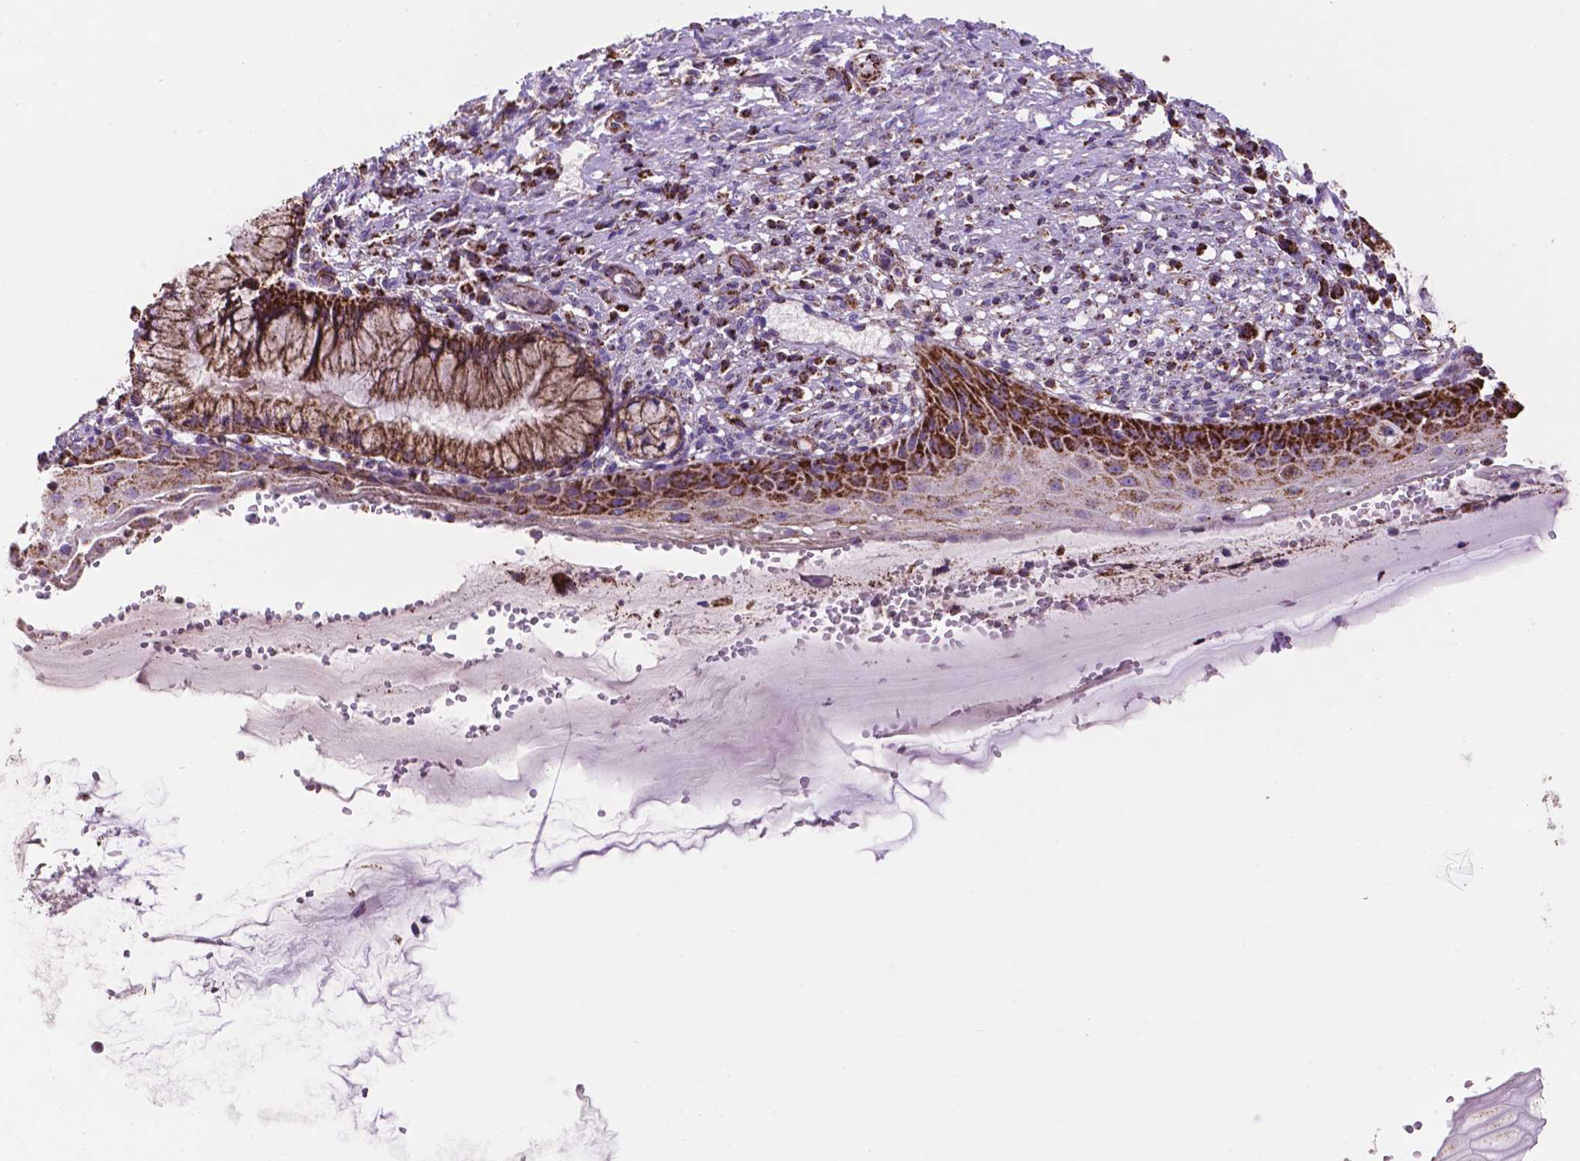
{"staining": {"intensity": "strong", "quantity": ">75%", "location": "cytoplasmic/membranous"}, "tissue": "cervix", "cell_type": "Glandular cells", "image_type": "normal", "snomed": [{"axis": "morphology", "description": "Normal tissue, NOS"}, {"axis": "topography", "description": "Cervix"}], "caption": "Immunohistochemistry (IHC) of unremarkable cervix exhibits high levels of strong cytoplasmic/membranous staining in about >75% of glandular cells. (DAB (3,3'-diaminobenzidine) IHC with brightfield microscopy, high magnification).", "gene": "HSPD1", "patient": {"sex": "female", "age": 37}}